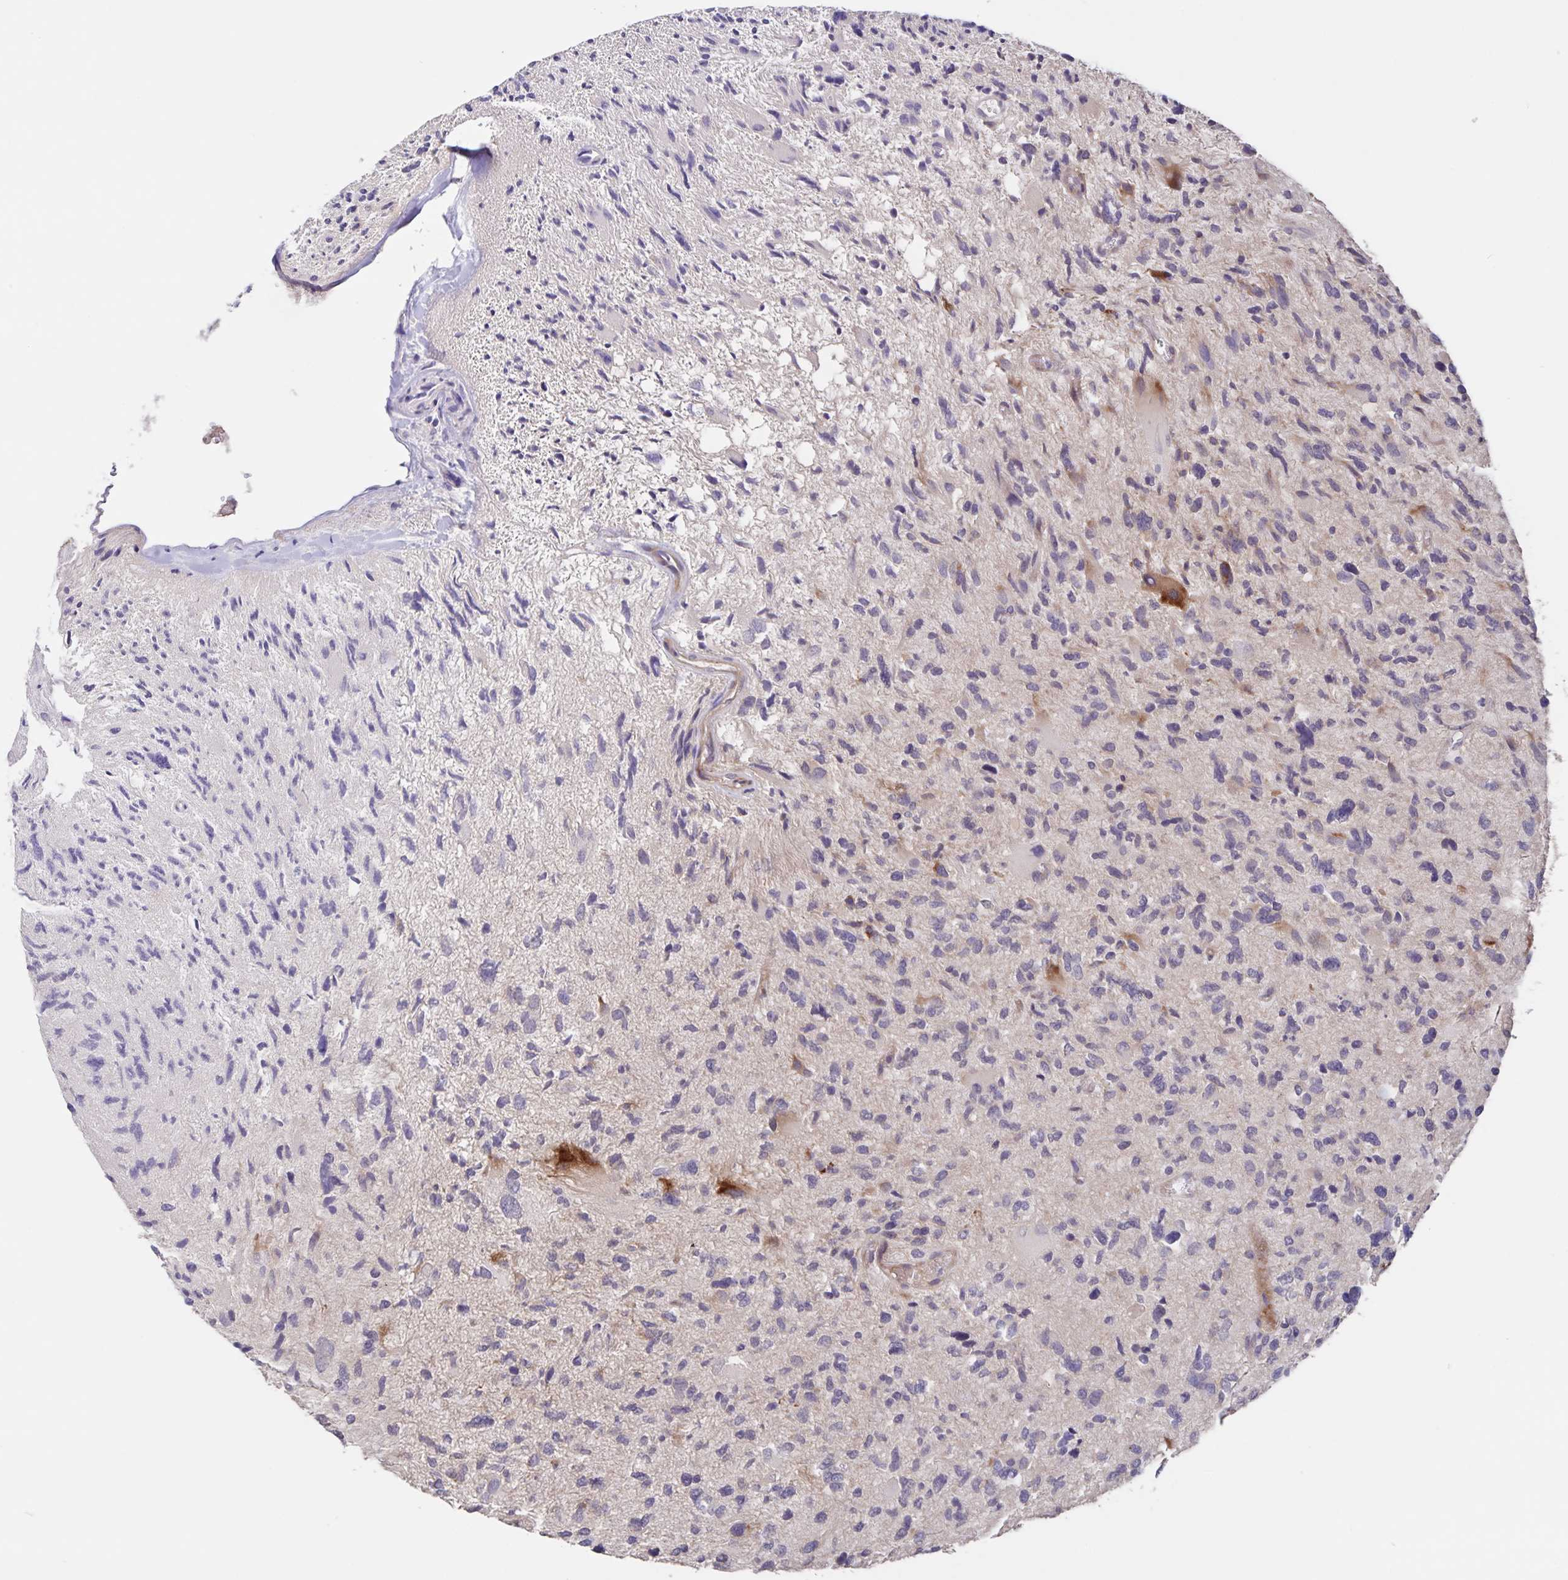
{"staining": {"intensity": "negative", "quantity": "none", "location": "none"}, "tissue": "glioma", "cell_type": "Tumor cells", "image_type": "cancer", "snomed": [{"axis": "morphology", "description": "Glioma, malignant, High grade"}, {"axis": "topography", "description": "Brain"}], "caption": "There is no significant staining in tumor cells of glioma.", "gene": "FBXL16", "patient": {"sex": "female", "age": 11}}